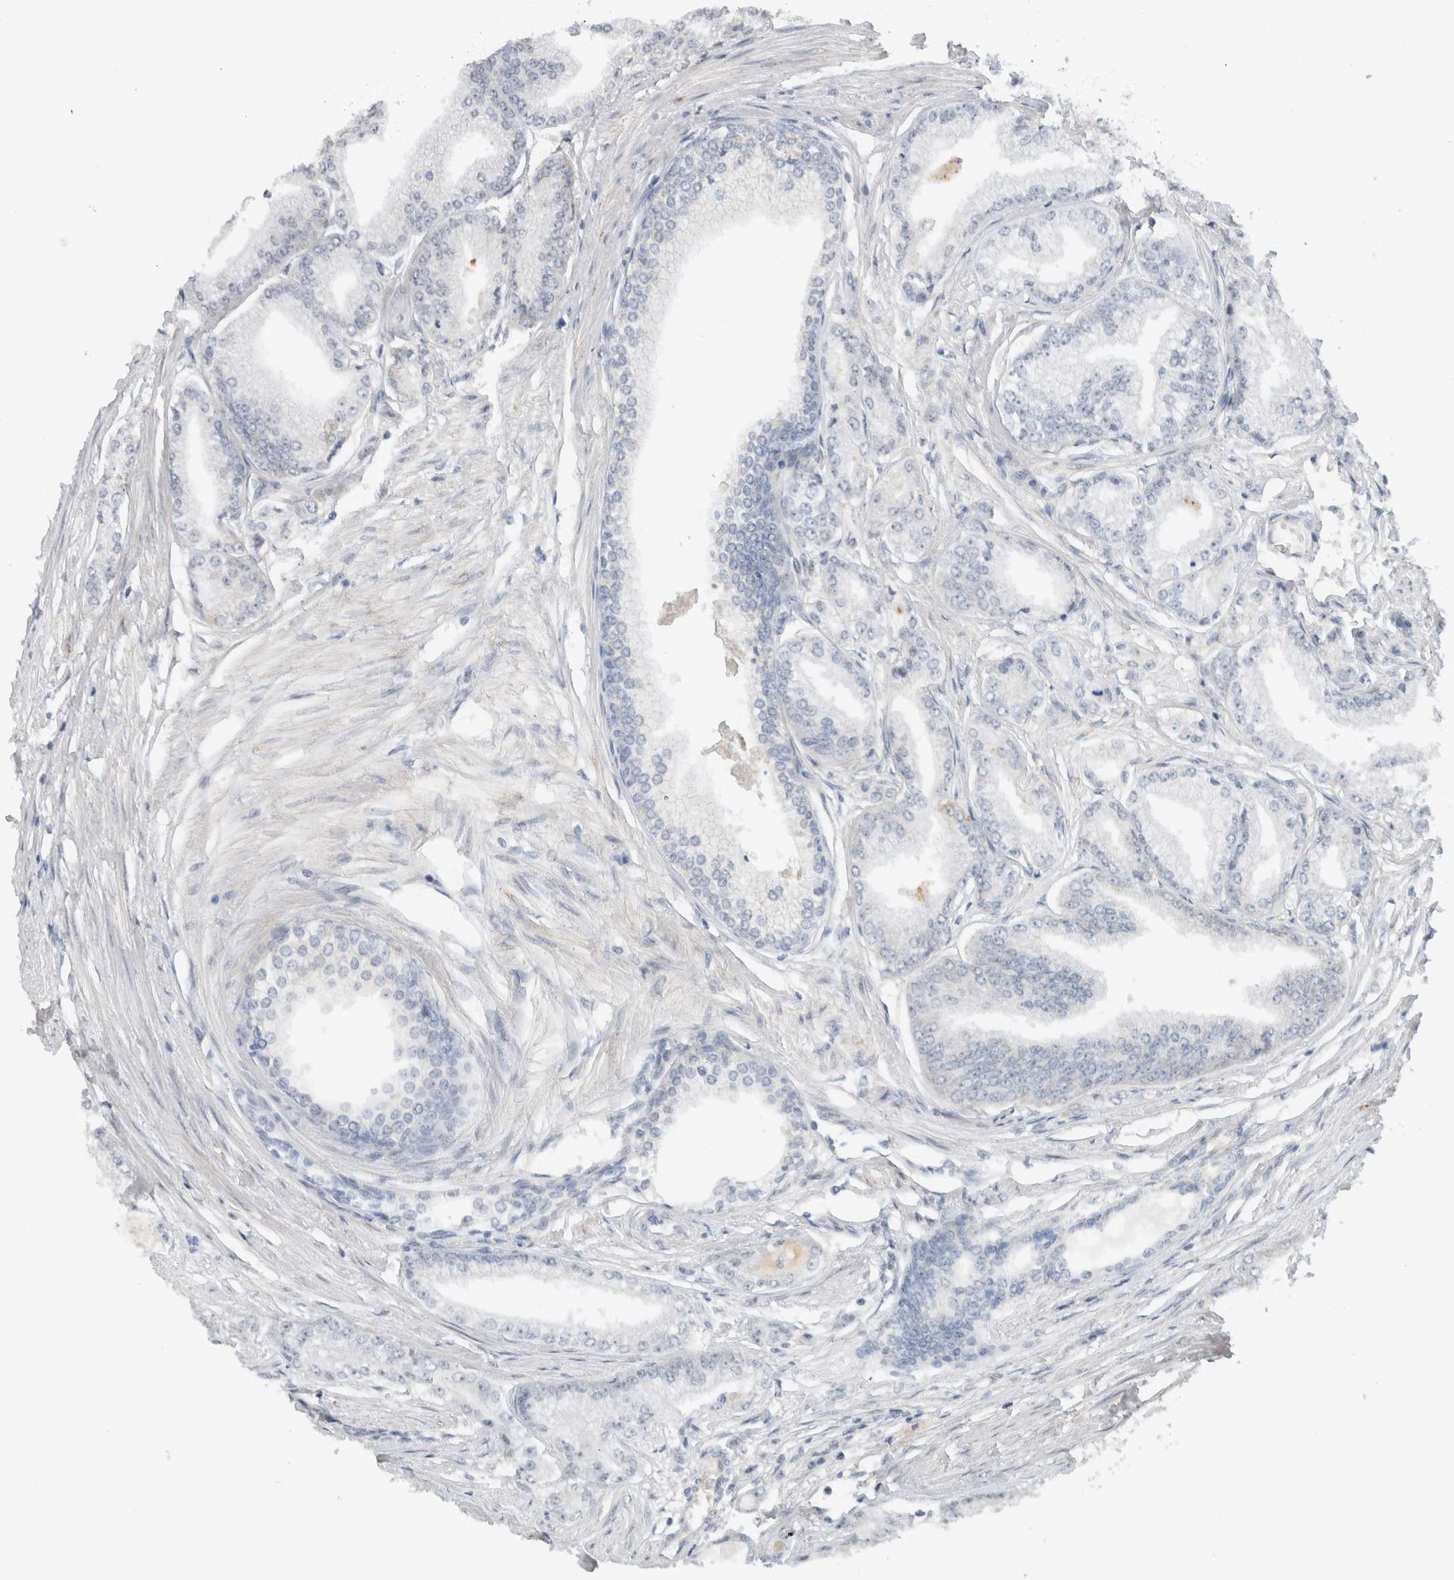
{"staining": {"intensity": "negative", "quantity": "none", "location": "none"}, "tissue": "prostate cancer", "cell_type": "Tumor cells", "image_type": "cancer", "snomed": [{"axis": "morphology", "description": "Adenocarcinoma, Low grade"}, {"axis": "topography", "description": "Prostate"}], "caption": "Immunohistochemistry (IHC) of prostate low-grade adenocarcinoma exhibits no staining in tumor cells. The staining is performed using DAB brown chromogen with nuclei counter-stained in using hematoxylin.", "gene": "HCN3", "patient": {"sex": "male", "age": 52}}